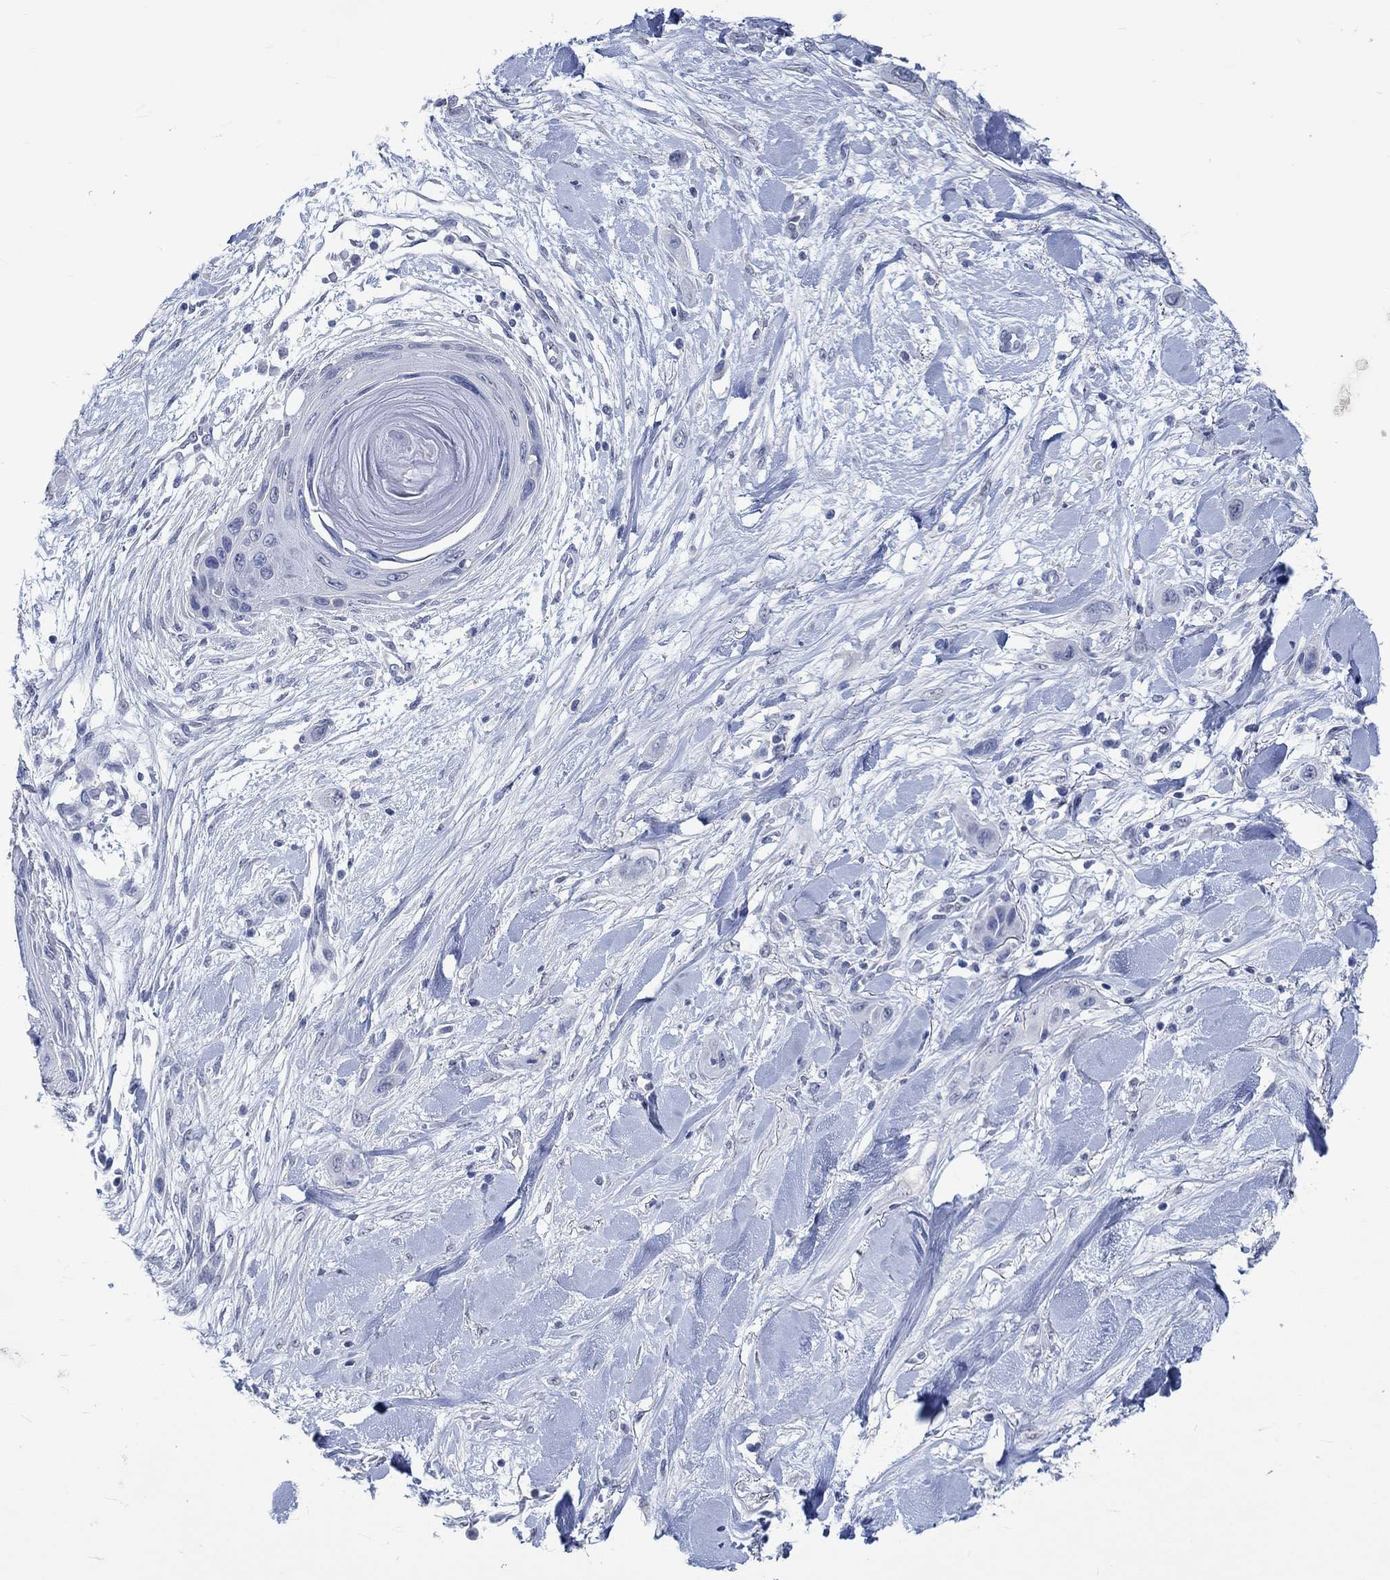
{"staining": {"intensity": "negative", "quantity": "none", "location": "none"}, "tissue": "skin cancer", "cell_type": "Tumor cells", "image_type": "cancer", "snomed": [{"axis": "morphology", "description": "Squamous cell carcinoma, NOS"}, {"axis": "topography", "description": "Skin"}], "caption": "Micrograph shows no significant protein staining in tumor cells of squamous cell carcinoma (skin). (Brightfield microscopy of DAB (3,3'-diaminobenzidine) immunohistochemistry (IHC) at high magnification).", "gene": "C4orf47", "patient": {"sex": "male", "age": 79}}